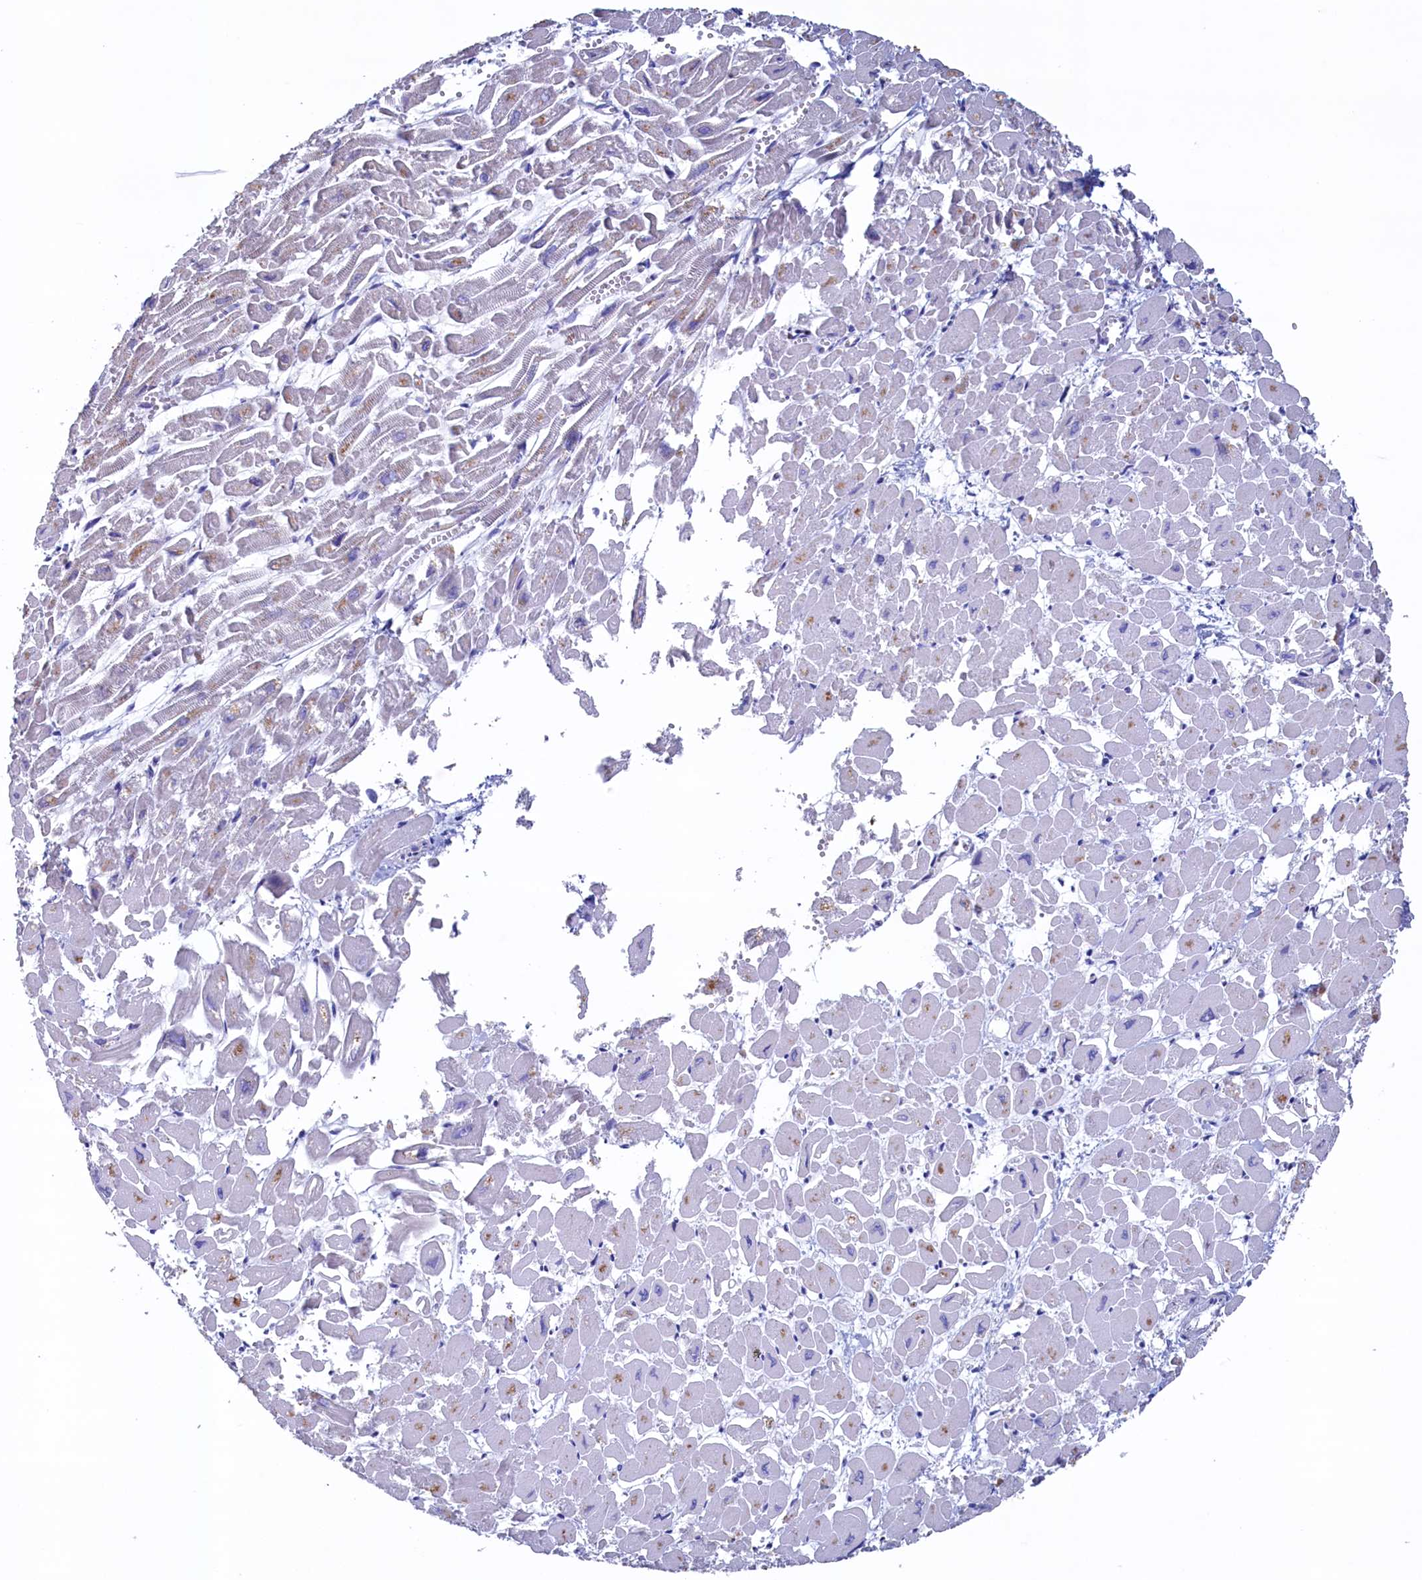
{"staining": {"intensity": "weak", "quantity": "<25%", "location": "cytoplasmic/membranous"}, "tissue": "heart muscle", "cell_type": "Cardiomyocytes", "image_type": "normal", "snomed": [{"axis": "morphology", "description": "Normal tissue, NOS"}, {"axis": "topography", "description": "Heart"}], "caption": "Protein analysis of unremarkable heart muscle demonstrates no significant staining in cardiomyocytes. The staining is performed using DAB brown chromogen with nuclei counter-stained in using hematoxylin.", "gene": "CBLIF", "patient": {"sex": "male", "age": 54}}